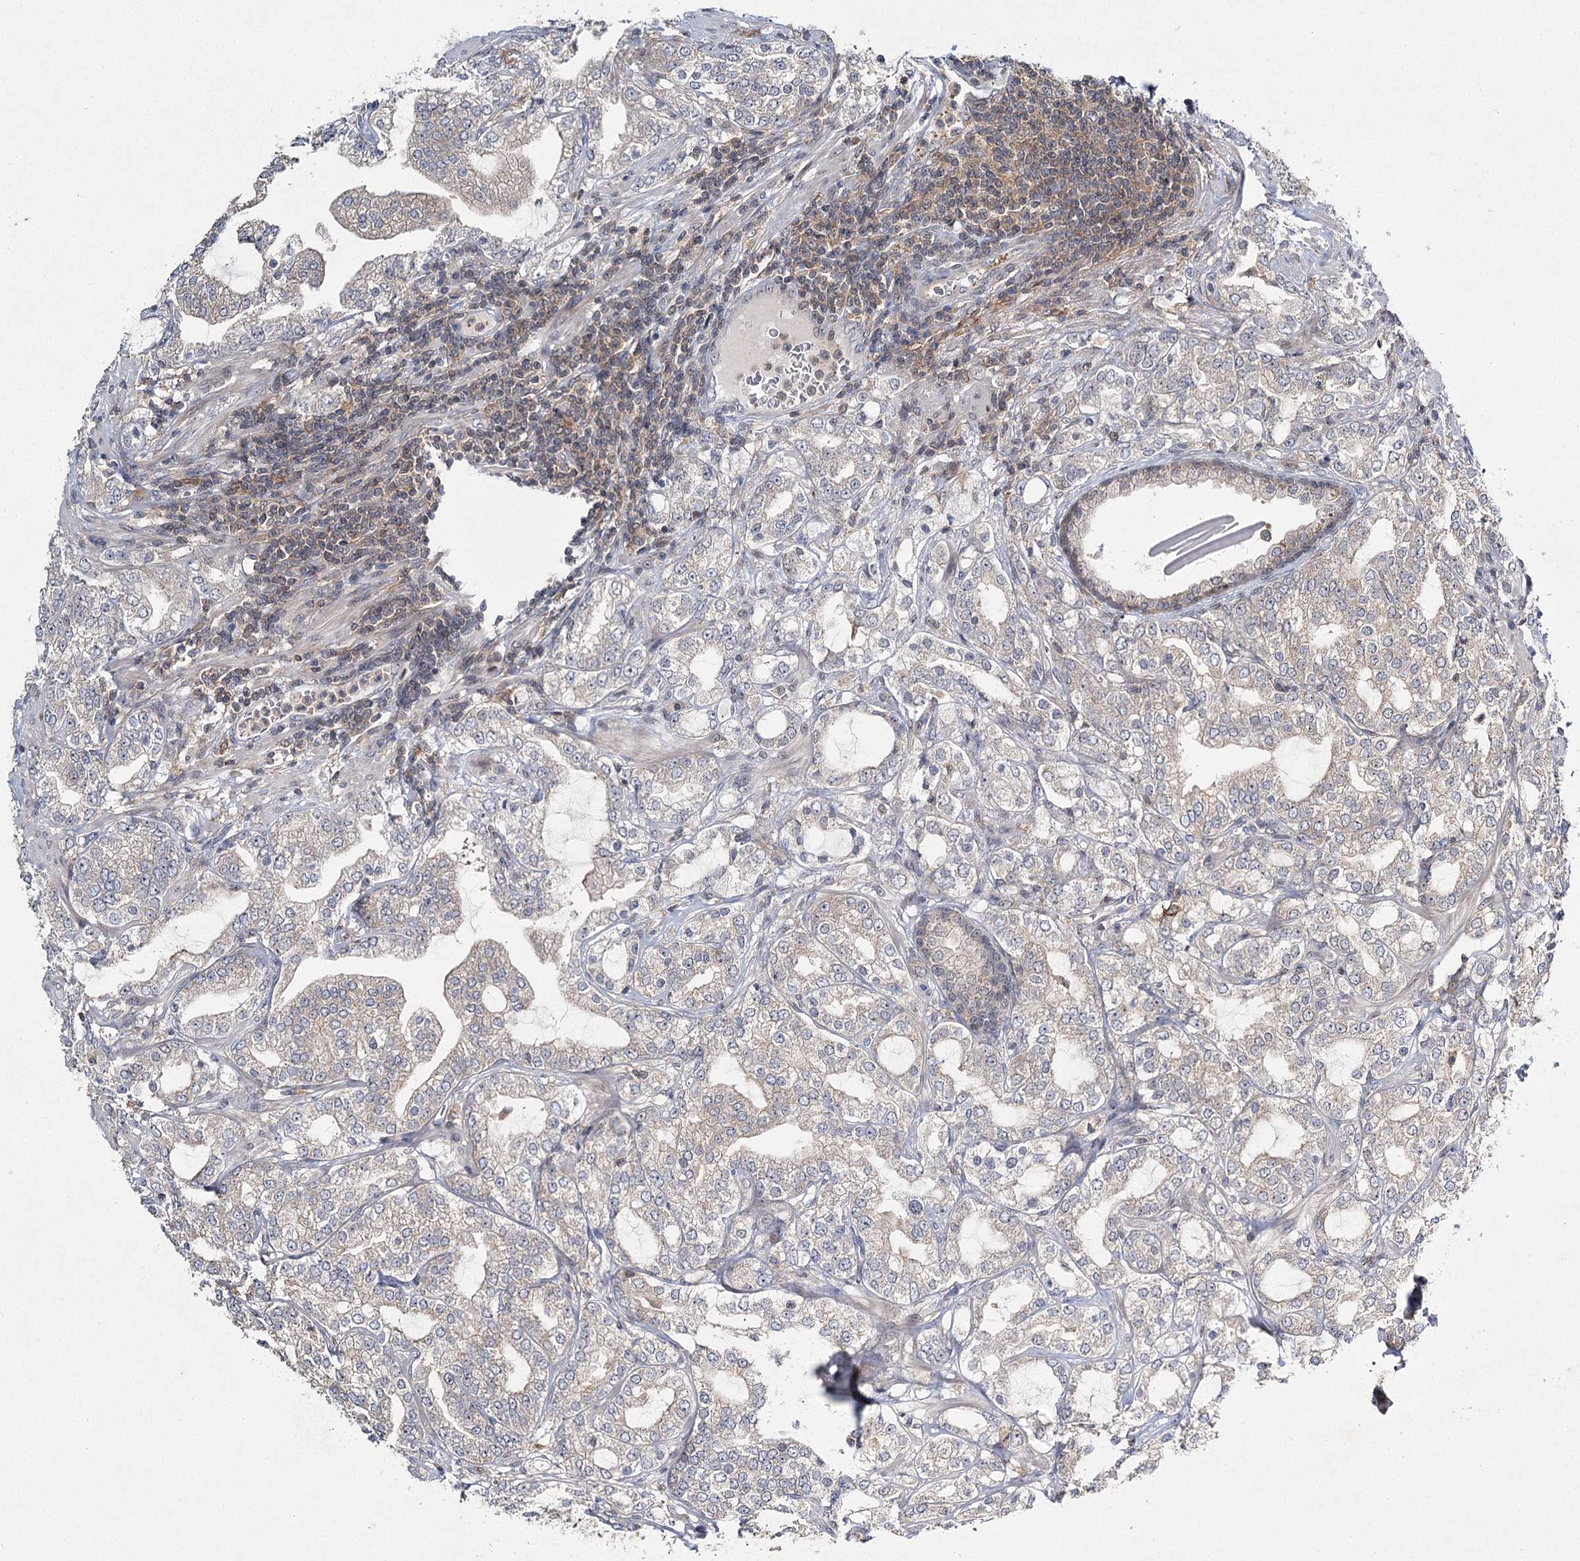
{"staining": {"intensity": "negative", "quantity": "none", "location": "none"}, "tissue": "prostate cancer", "cell_type": "Tumor cells", "image_type": "cancer", "snomed": [{"axis": "morphology", "description": "Adenocarcinoma, High grade"}, {"axis": "topography", "description": "Prostate"}], "caption": "Photomicrograph shows no significant protein expression in tumor cells of prostate cancer.", "gene": "WDR44", "patient": {"sex": "male", "age": 64}}